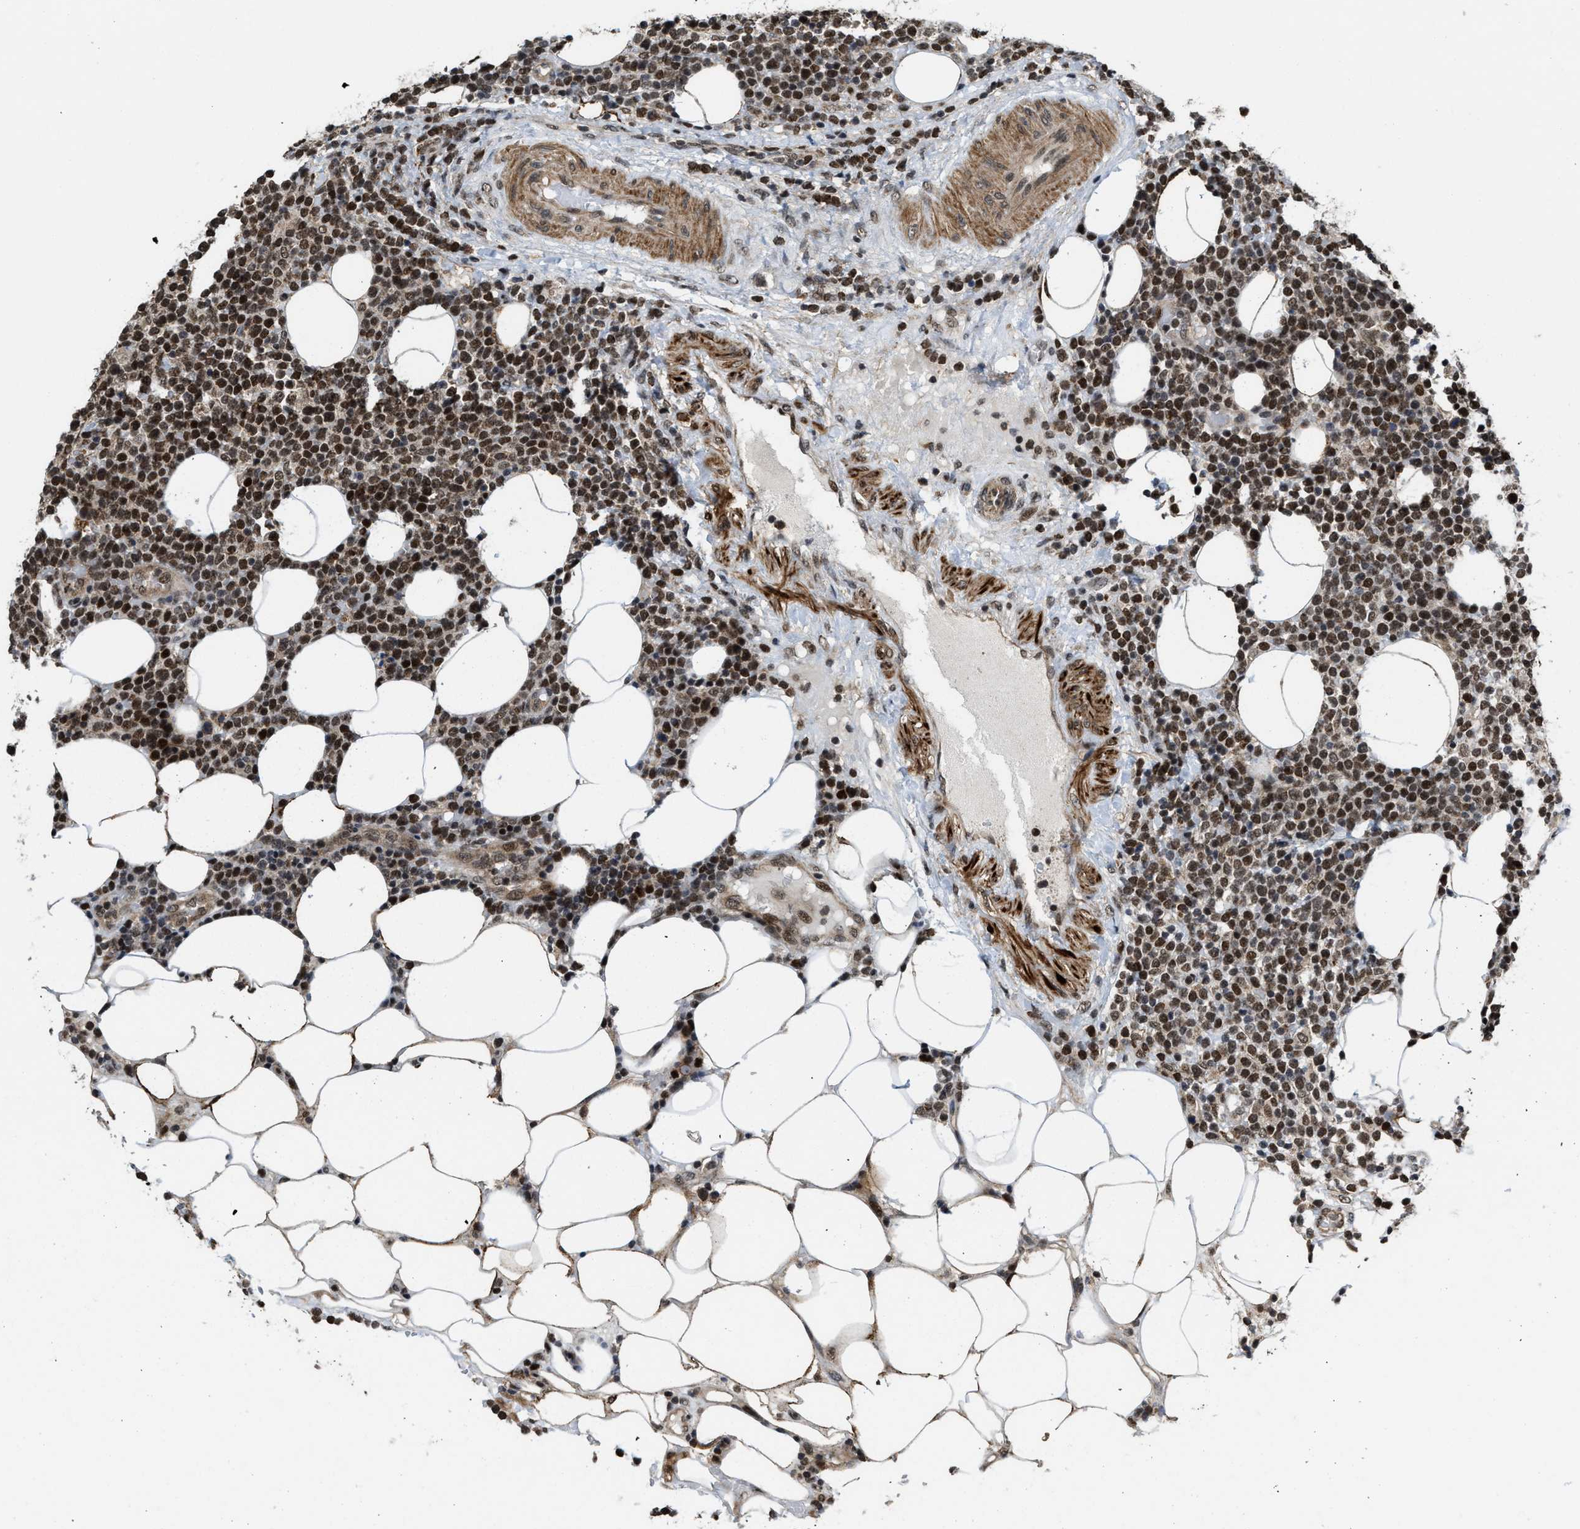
{"staining": {"intensity": "strong", "quantity": ">75%", "location": "nuclear"}, "tissue": "lymphoma", "cell_type": "Tumor cells", "image_type": "cancer", "snomed": [{"axis": "morphology", "description": "Malignant lymphoma, non-Hodgkin's type, High grade"}, {"axis": "topography", "description": "Lymph node"}], "caption": "The immunohistochemical stain shows strong nuclear expression in tumor cells of lymphoma tissue.", "gene": "ZNF250", "patient": {"sex": "male", "age": 61}}